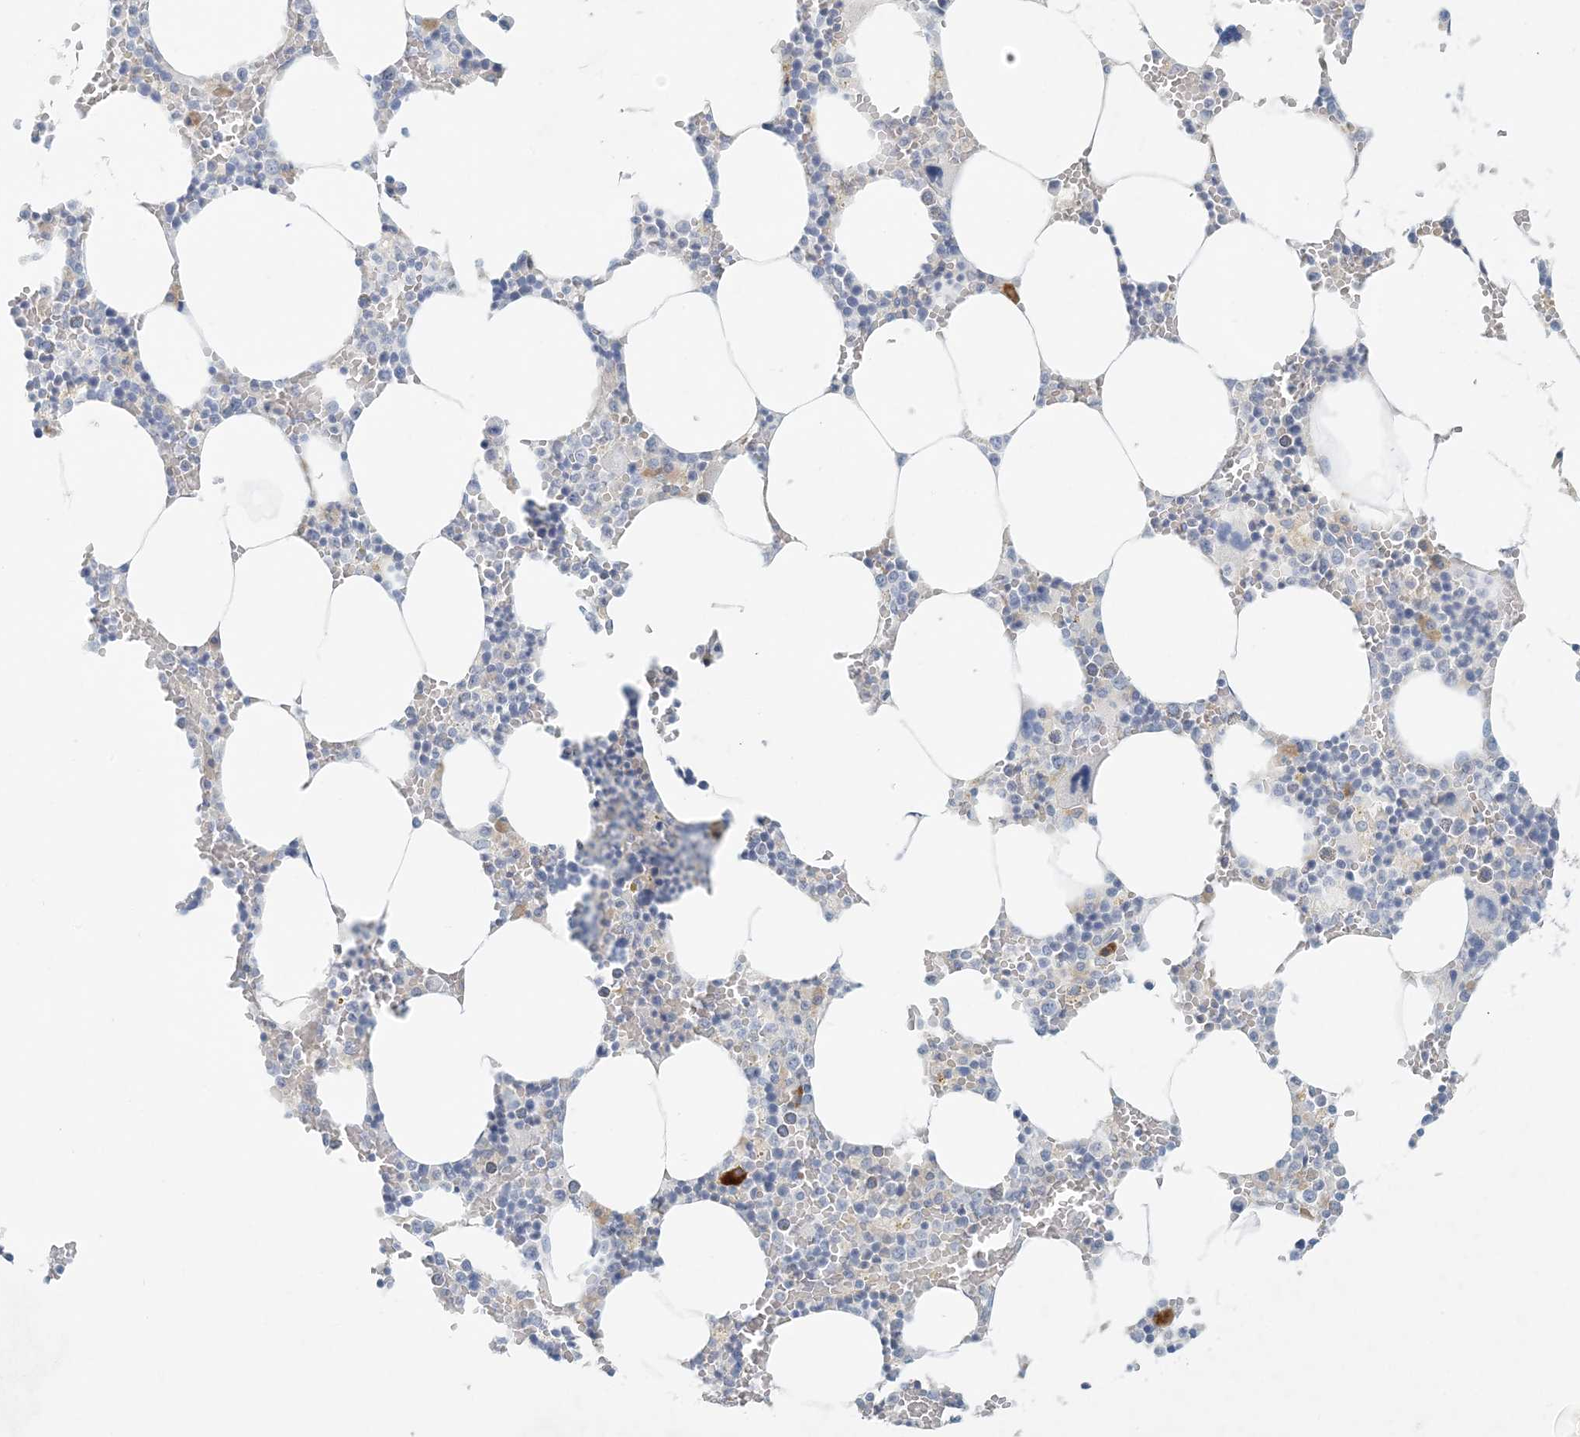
{"staining": {"intensity": "moderate", "quantity": "<25%", "location": "cytoplasmic/membranous"}, "tissue": "bone marrow", "cell_type": "Hematopoietic cells", "image_type": "normal", "snomed": [{"axis": "morphology", "description": "Normal tissue, NOS"}, {"axis": "topography", "description": "Bone marrow"}], "caption": "Immunohistochemistry (IHC) of normal bone marrow demonstrates low levels of moderate cytoplasmic/membranous staining in about <25% of hematopoietic cells.", "gene": "ZNF385D", "patient": {"sex": "male", "age": 70}}